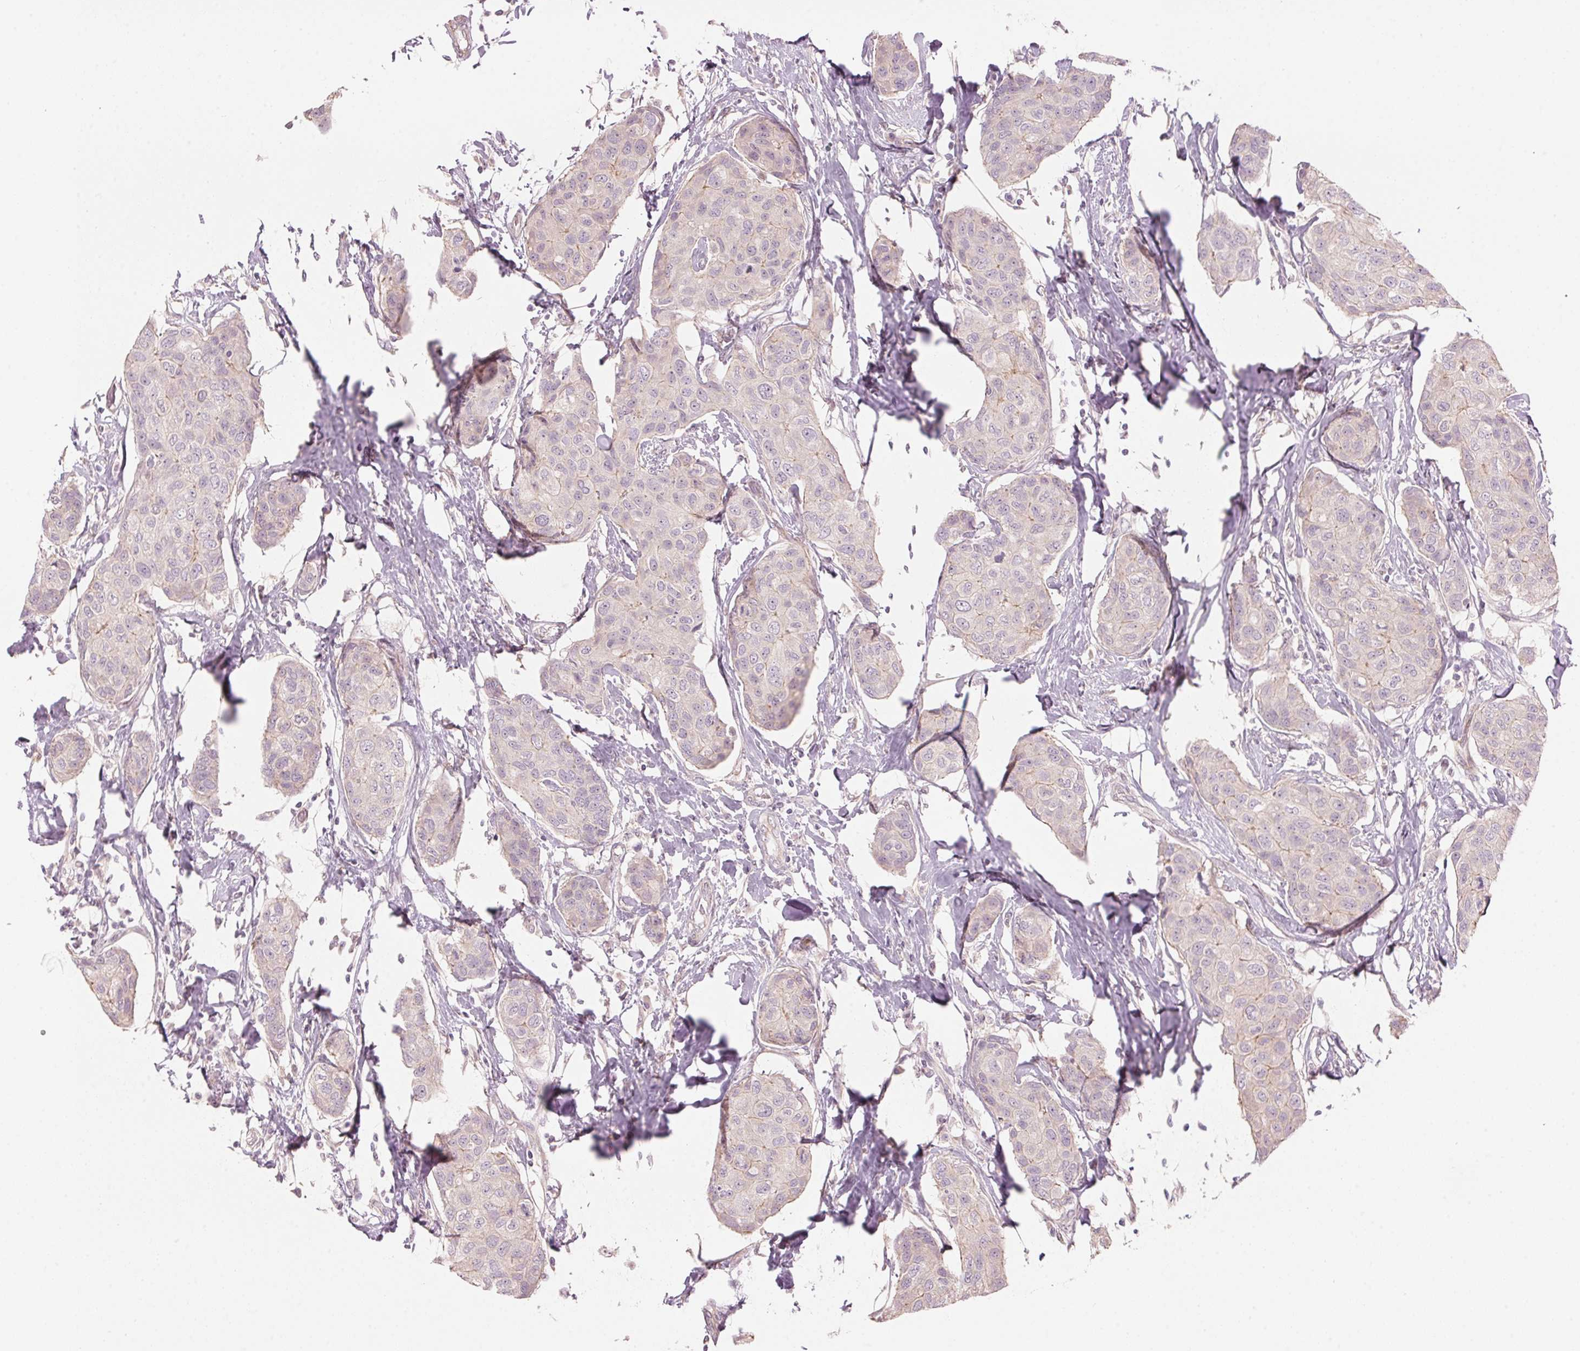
{"staining": {"intensity": "weak", "quantity": "25%-75%", "location": "cytoplasmic/membranous"}, "tissue": "breast cancer", "cell_type": "Tumor cells", "image_type": "cancer", "snomed": [{"axis": "morphology", "description": "Duct carcinoma"}, {"axis": "topography", "description": "Breast"}], "caption": "This image exhibits immunohistochemistry (IHC) staining of infiltrating ductal carcinoma (breast), with low weak cytoplasmic/membranous expression in about 25%-75% of tumor cells.", "gene": "TMED6", "patient": {"sex": "female", "age": 80}}